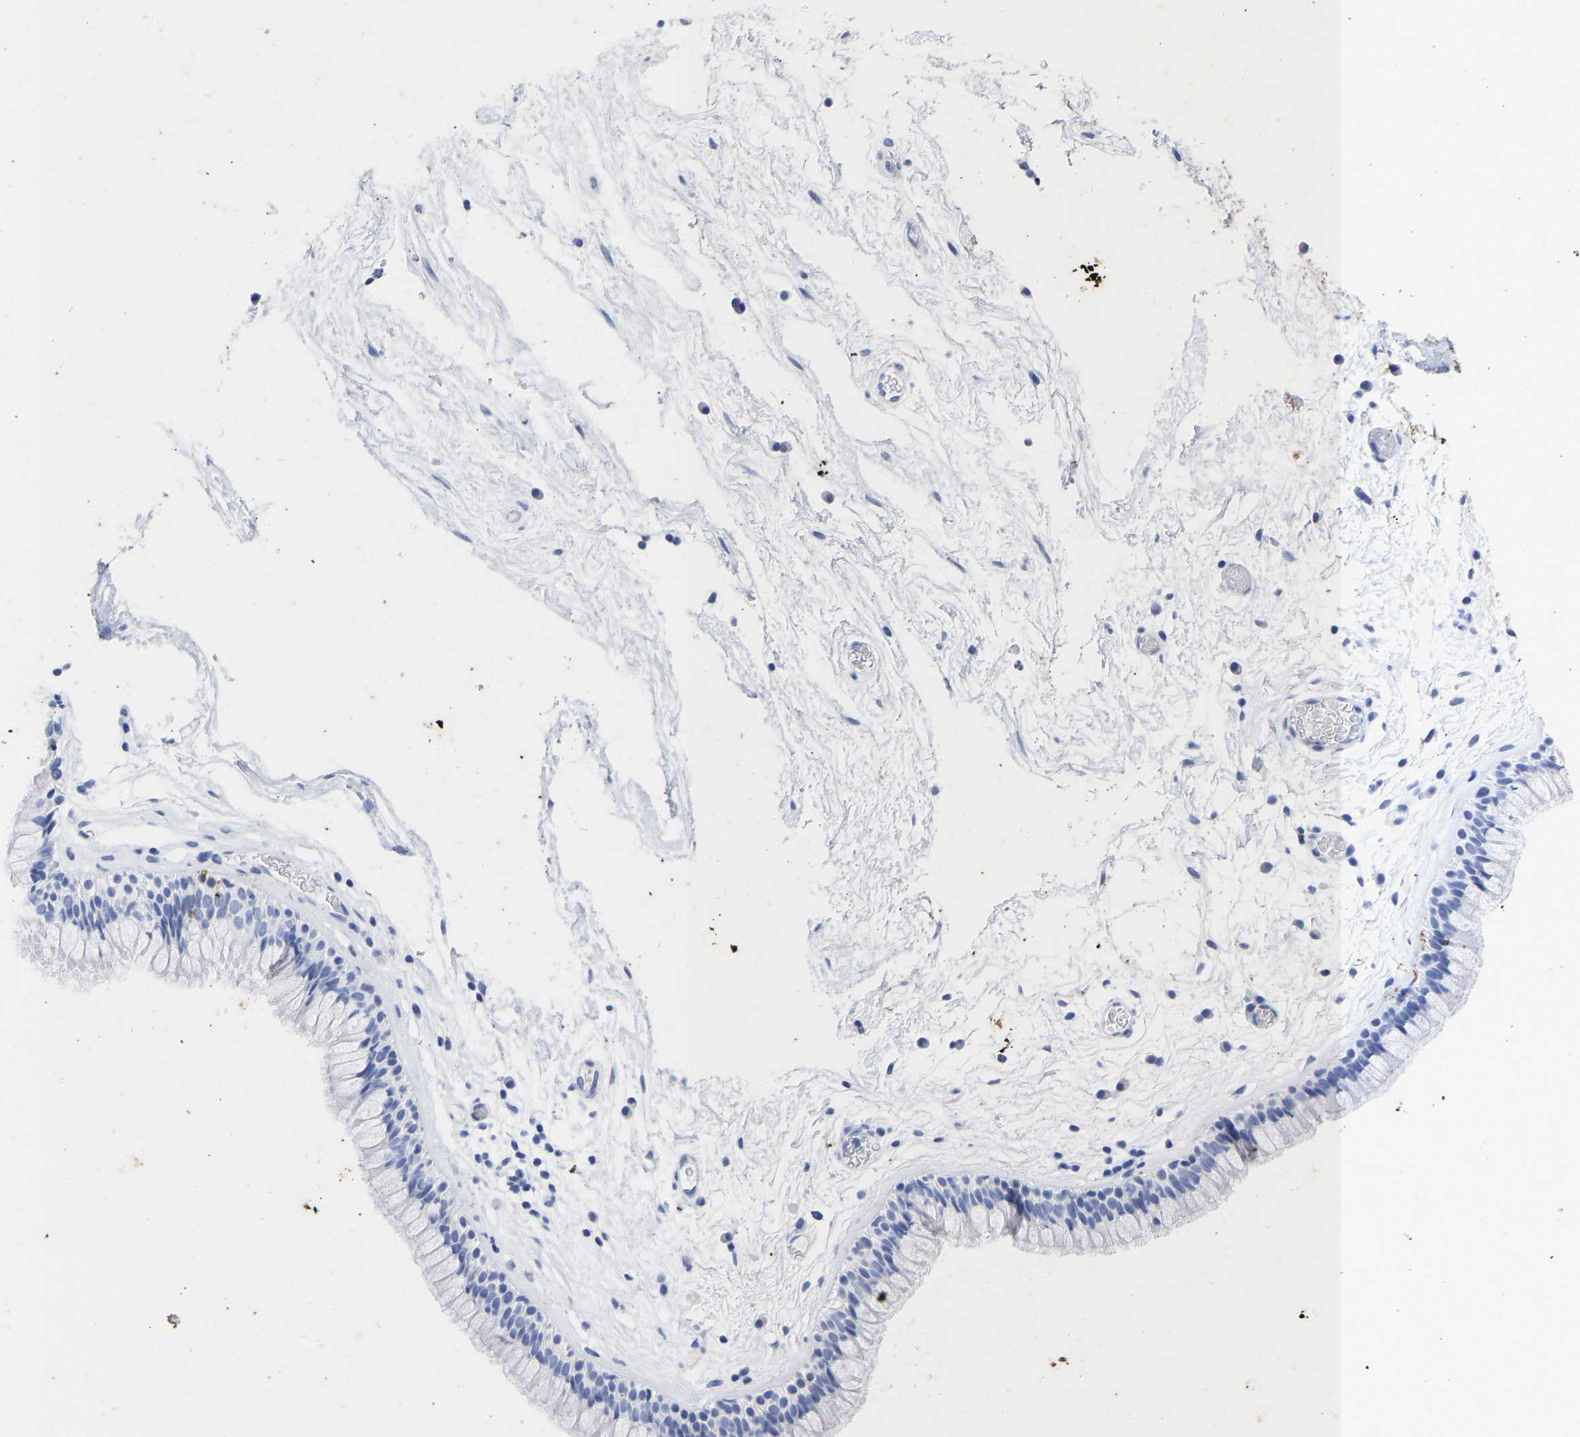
{"staining": {"intensity": "negative", "quantity": "none", "location": "none"}, "tissue": "nasopharynx", "cell_type": "Respiratory epithelial cells", "image_type": "normal", "snomed": [{"axis": "morphology", "description": "Normal tissue, NOS"}, {"axis": "morphology", "description": "Inflammation, NOS"}, {"axis": "topography", "description": "Nasopharynx"}], "caption": "High power microscopy histopathology image of an immunohistochemistry (IHC) micrograph of normal nasopharynx, revealing no significant staining in respiratory epithelial cells. The staining was performed using DAB to visualize the protein expression in brown, while the nuclei were stained in blue with hematoxylin (Magnification: 20x).", "gene": "KRT1", "patient": {"sex": "male", "age": 48}}